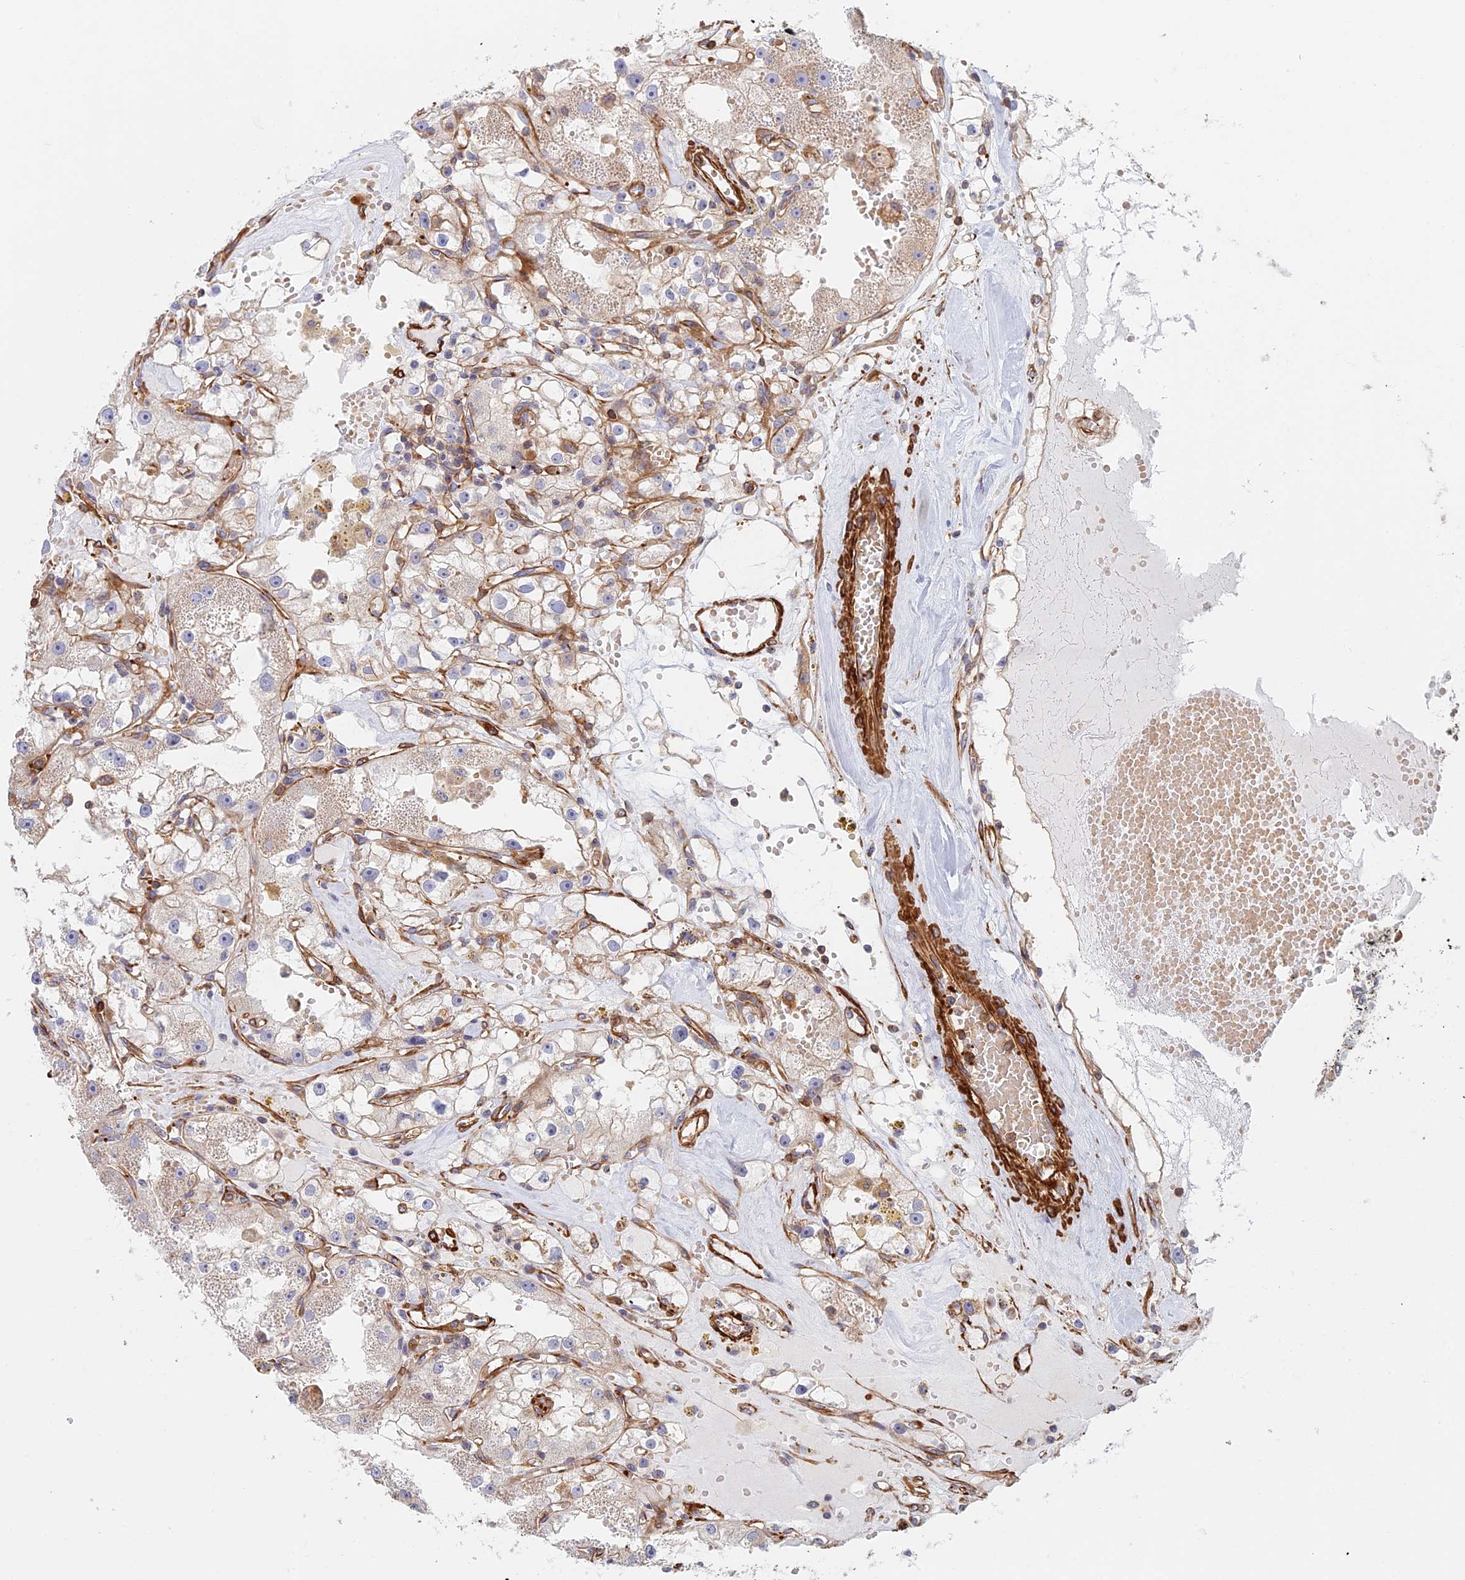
{"staining": {"intensity": "negative", "quantity": "none", "location": "none"}, "tissue": "renal cancer", "cell_type": "Tumor cells", "image_type": "cancer", "snomed": [{"axis": "morphology", "description": "Adenocarcinoma, NOS"}, {"axis": "topography", "description": "Kidney"}], "caption": "IHC of adenocarcinoma (renal) shows no expression in tumor cells.", "gene": "PAK4", "patient": {"sex": "male", "age": 56}}